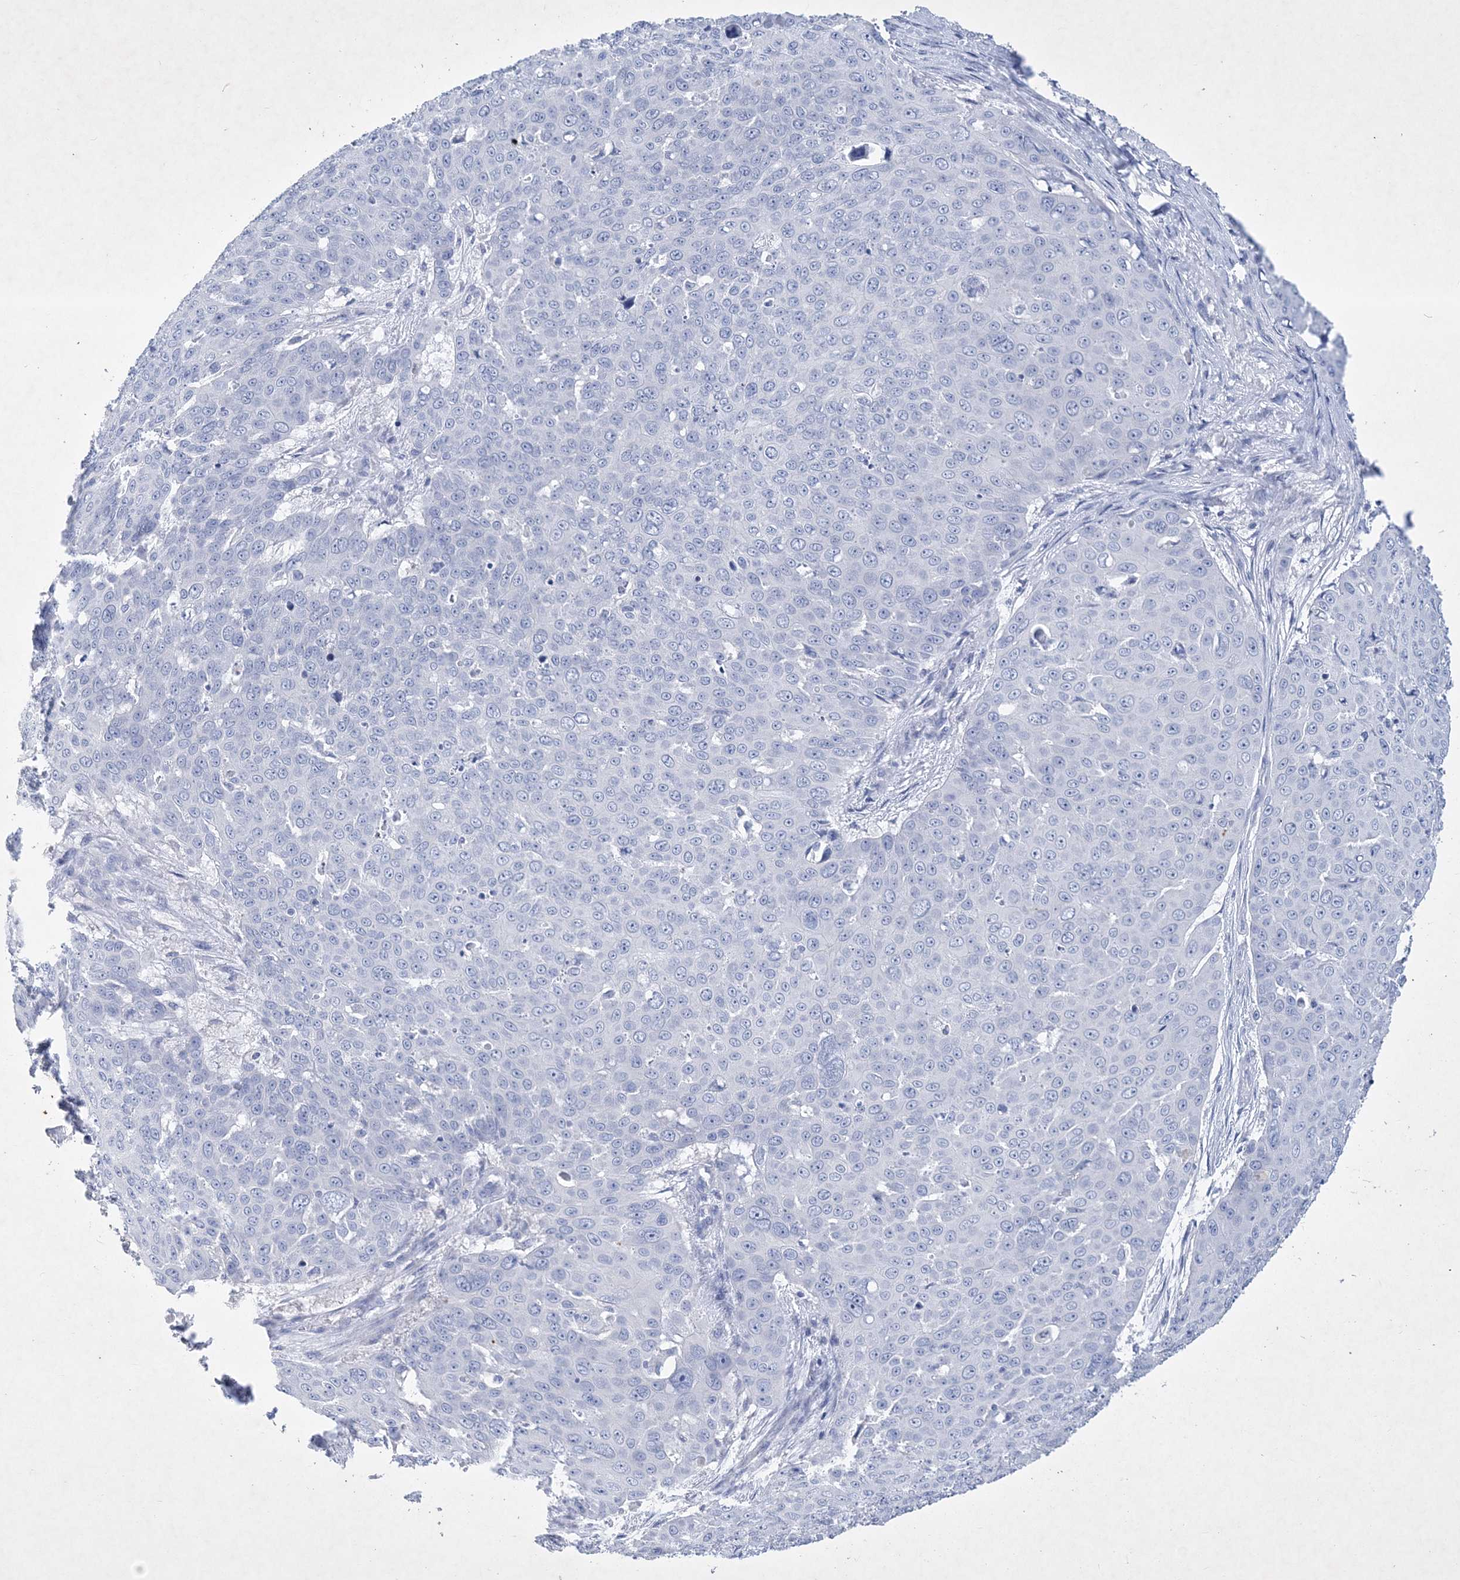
{"staining": {"intensity": "negative", "quantity": "none", "location": "none"}, "tissue": "skin cancer", "cell_type": "Tumor cells", "image_type": "cancer", "snomed": [{"axis": "morphology", "description": "Squamous cell carcinoma, NOS"}, {"axis": "topography", "description": "Skin"}], "caption": "DAB immunohistochemical staining of human skin squamous cell carcinoma reveals no significant staining in tumor cells.", "gene": "COPS8", "patient": {"sex": "male", "age": 71}}